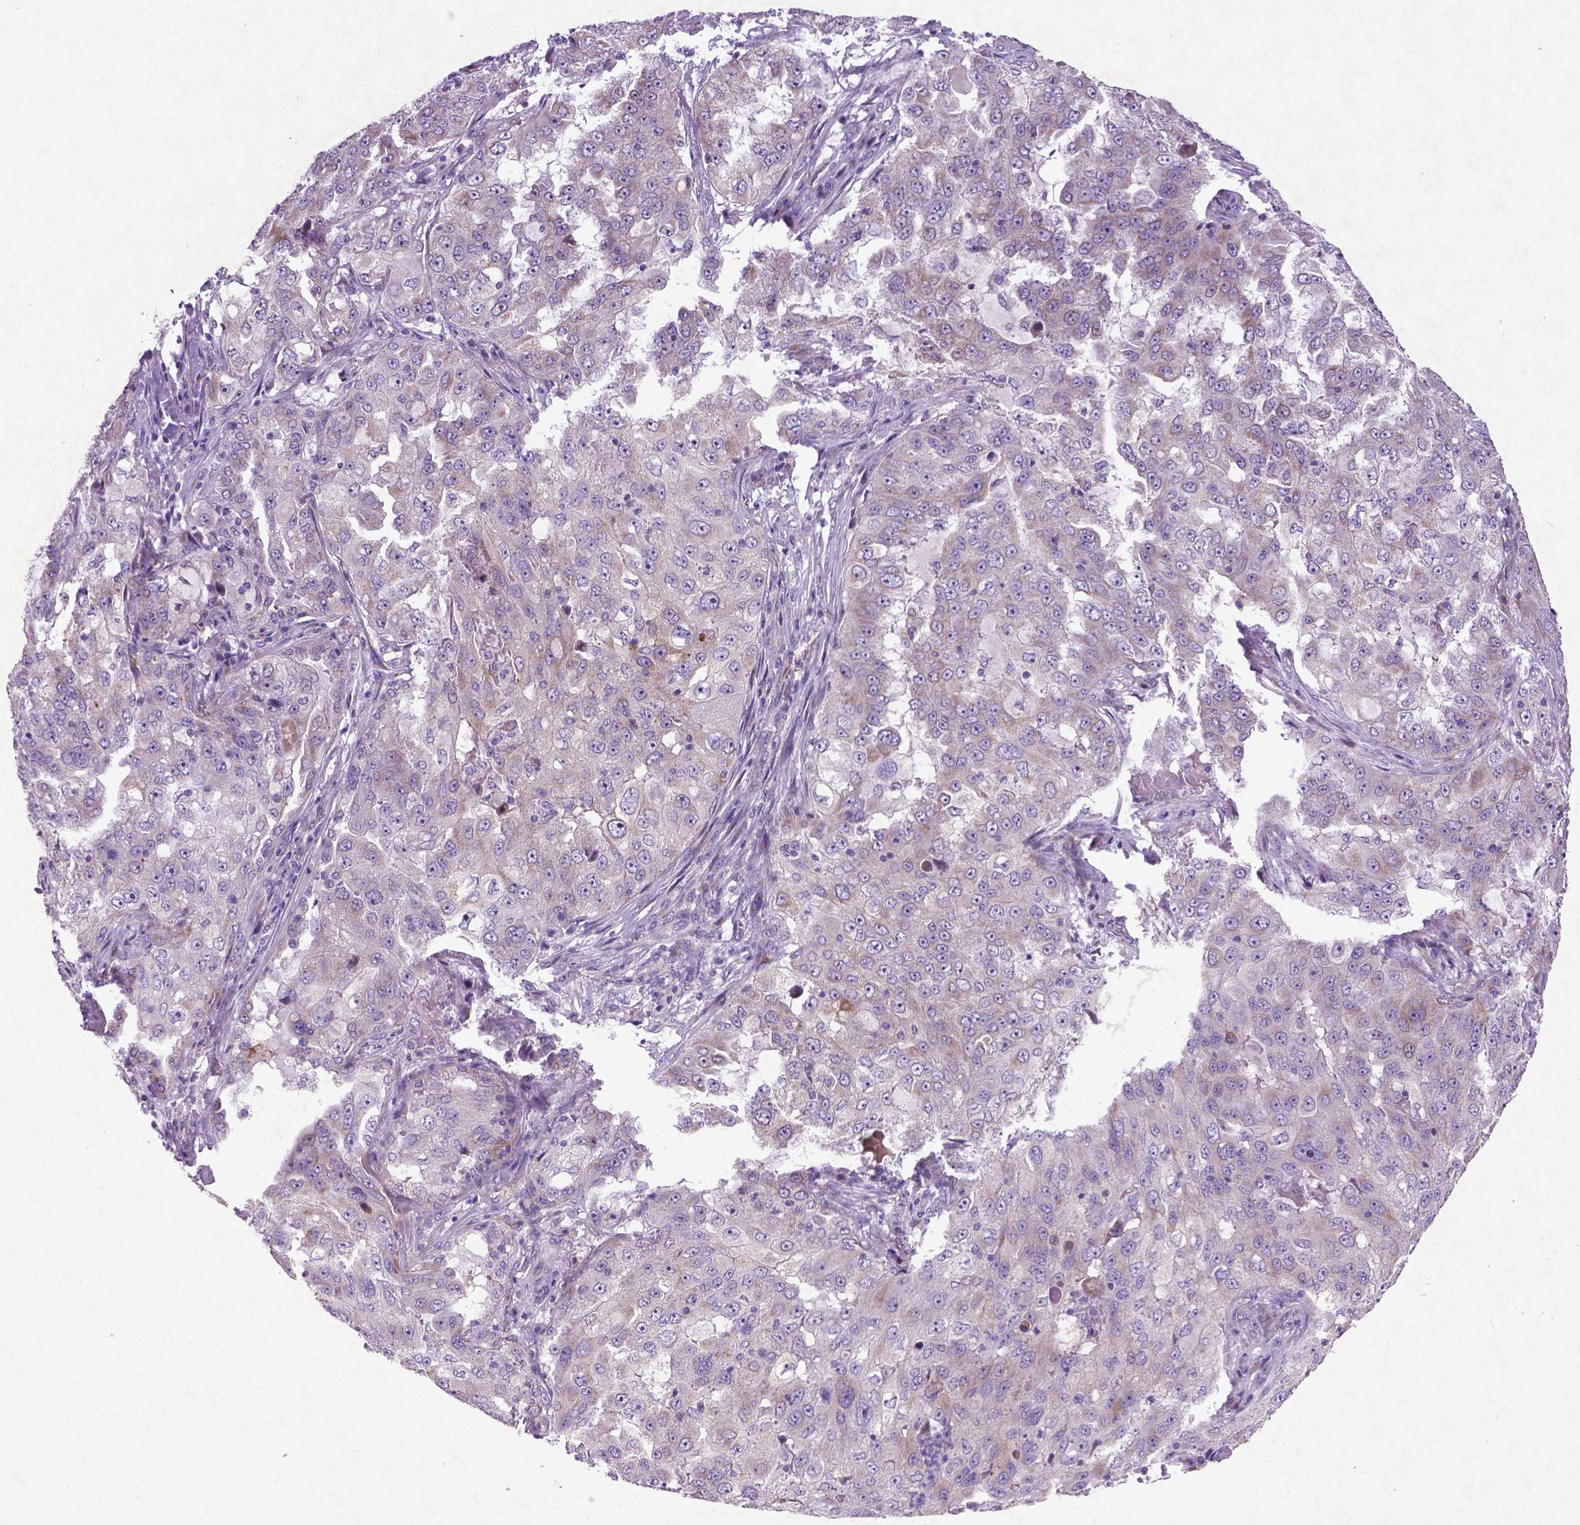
{"staining": {"intensity": "weak", "quantity": "25%-75%", "location": "cytoplasmic/membranous"}, "tissue": "lung cancer", "cell_type": "Tumor cells", "image_type": "cancer", "snomed": [{"axis": "morphology", "description": "Adenocarcinoma, NOS"}, {"axis": "topography", "description": "Lung"}], "caption": "Weak cytoplasmic/membranous protein staining is appreciated in approximately 25%-75% of tumor cells in lung cancer (adenocarcinoma).", "gene": "ATG4D", "patient": {"sex": "female", "age": 61}}